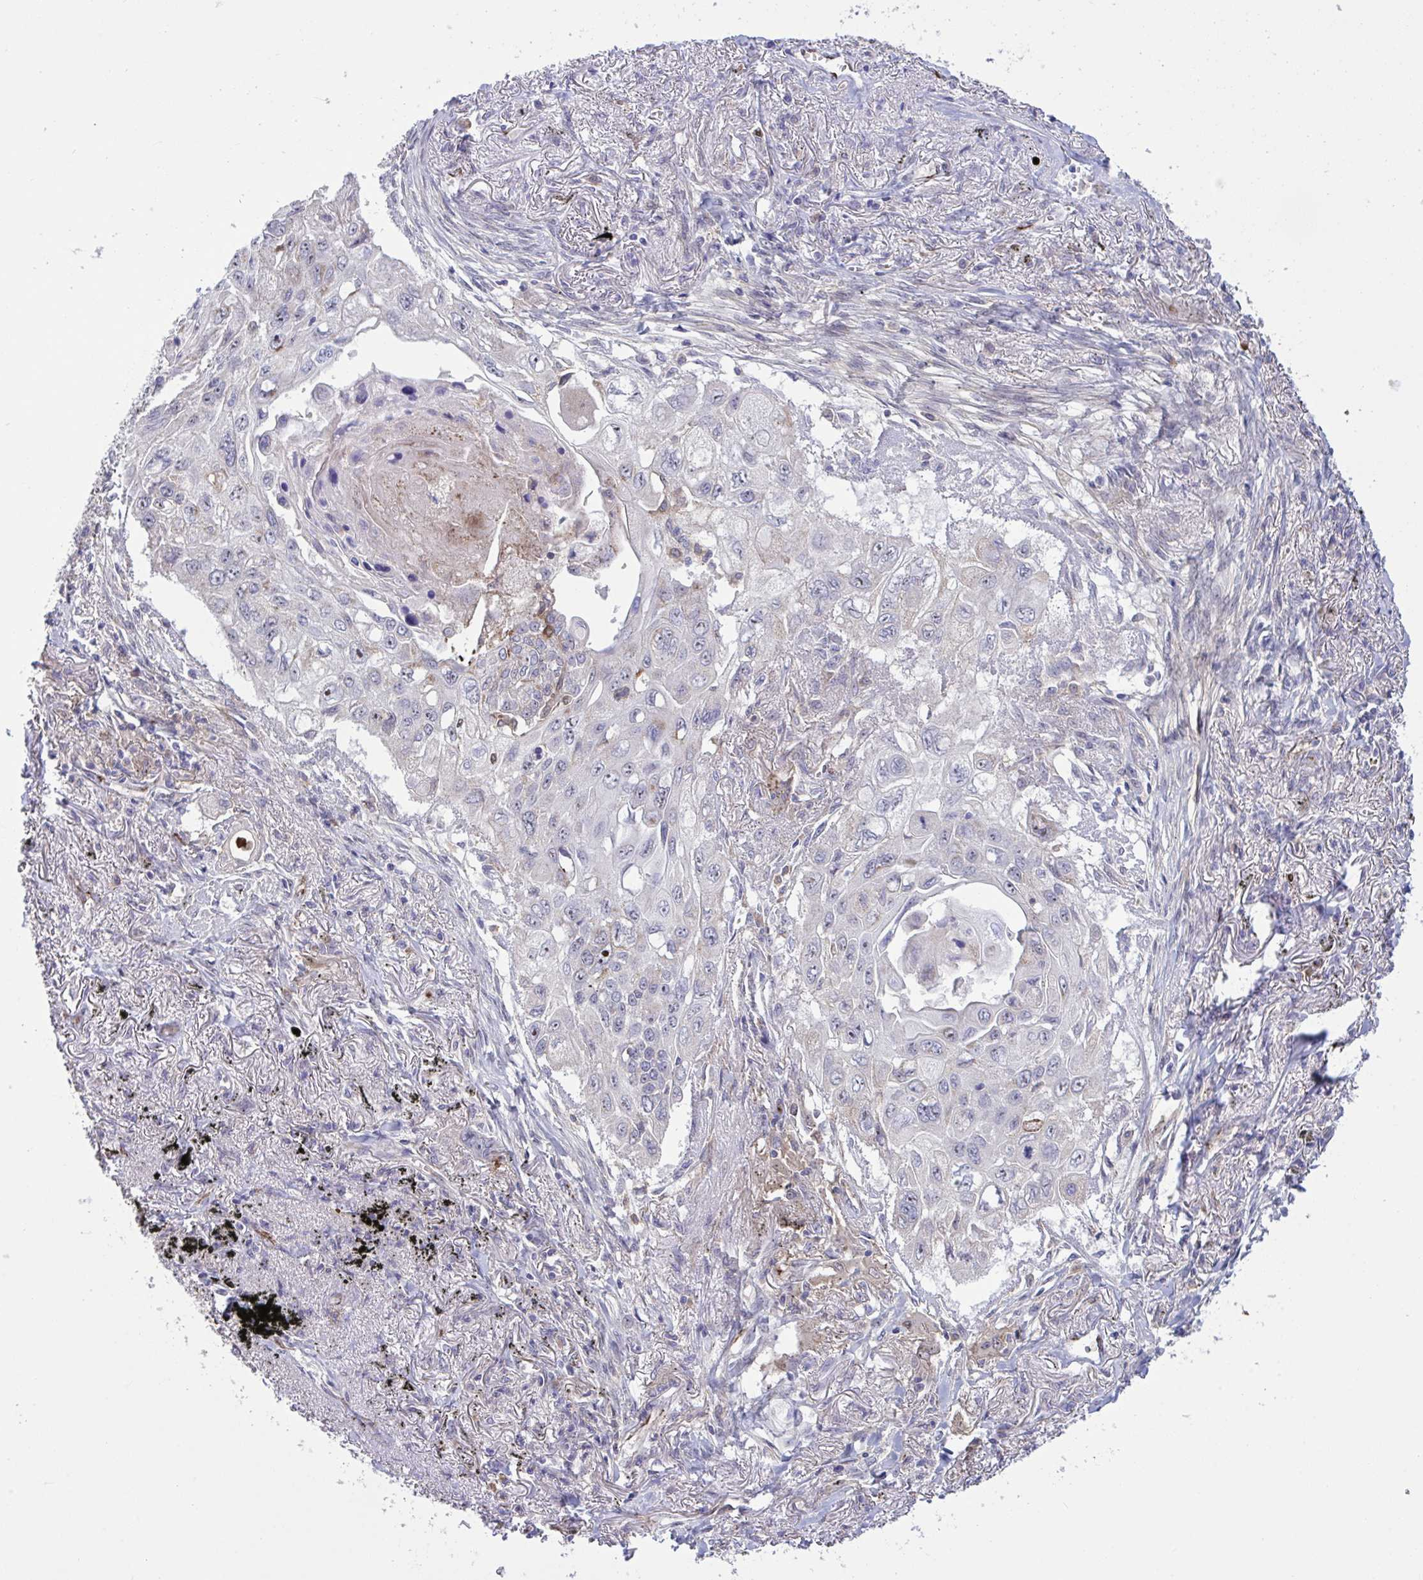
{"staining": {"intensity": "negative", "quantity": "none", "location": "none"}, "tissue": "lung cancer", "cell_type": "Tumor cells", "image_type": "cancer", "snomed": [{"axis": "morphology", "description": "Squamous cell carcinoma, NOS"}, {"axis": "topography", "description": "Lung"}], "caption": "IHC photomicrograph of human squamous cell carcinoma (lung) stained for a protein (brown), which reveals no staining in tumor cells. The staining is performed using DAB (3,3'-diaminobenzidine) brown chromogen with nuclei counter-stained in using hematoxylin.", "gene": "CD101", "patient": {"sex": "male", "age": 75}}